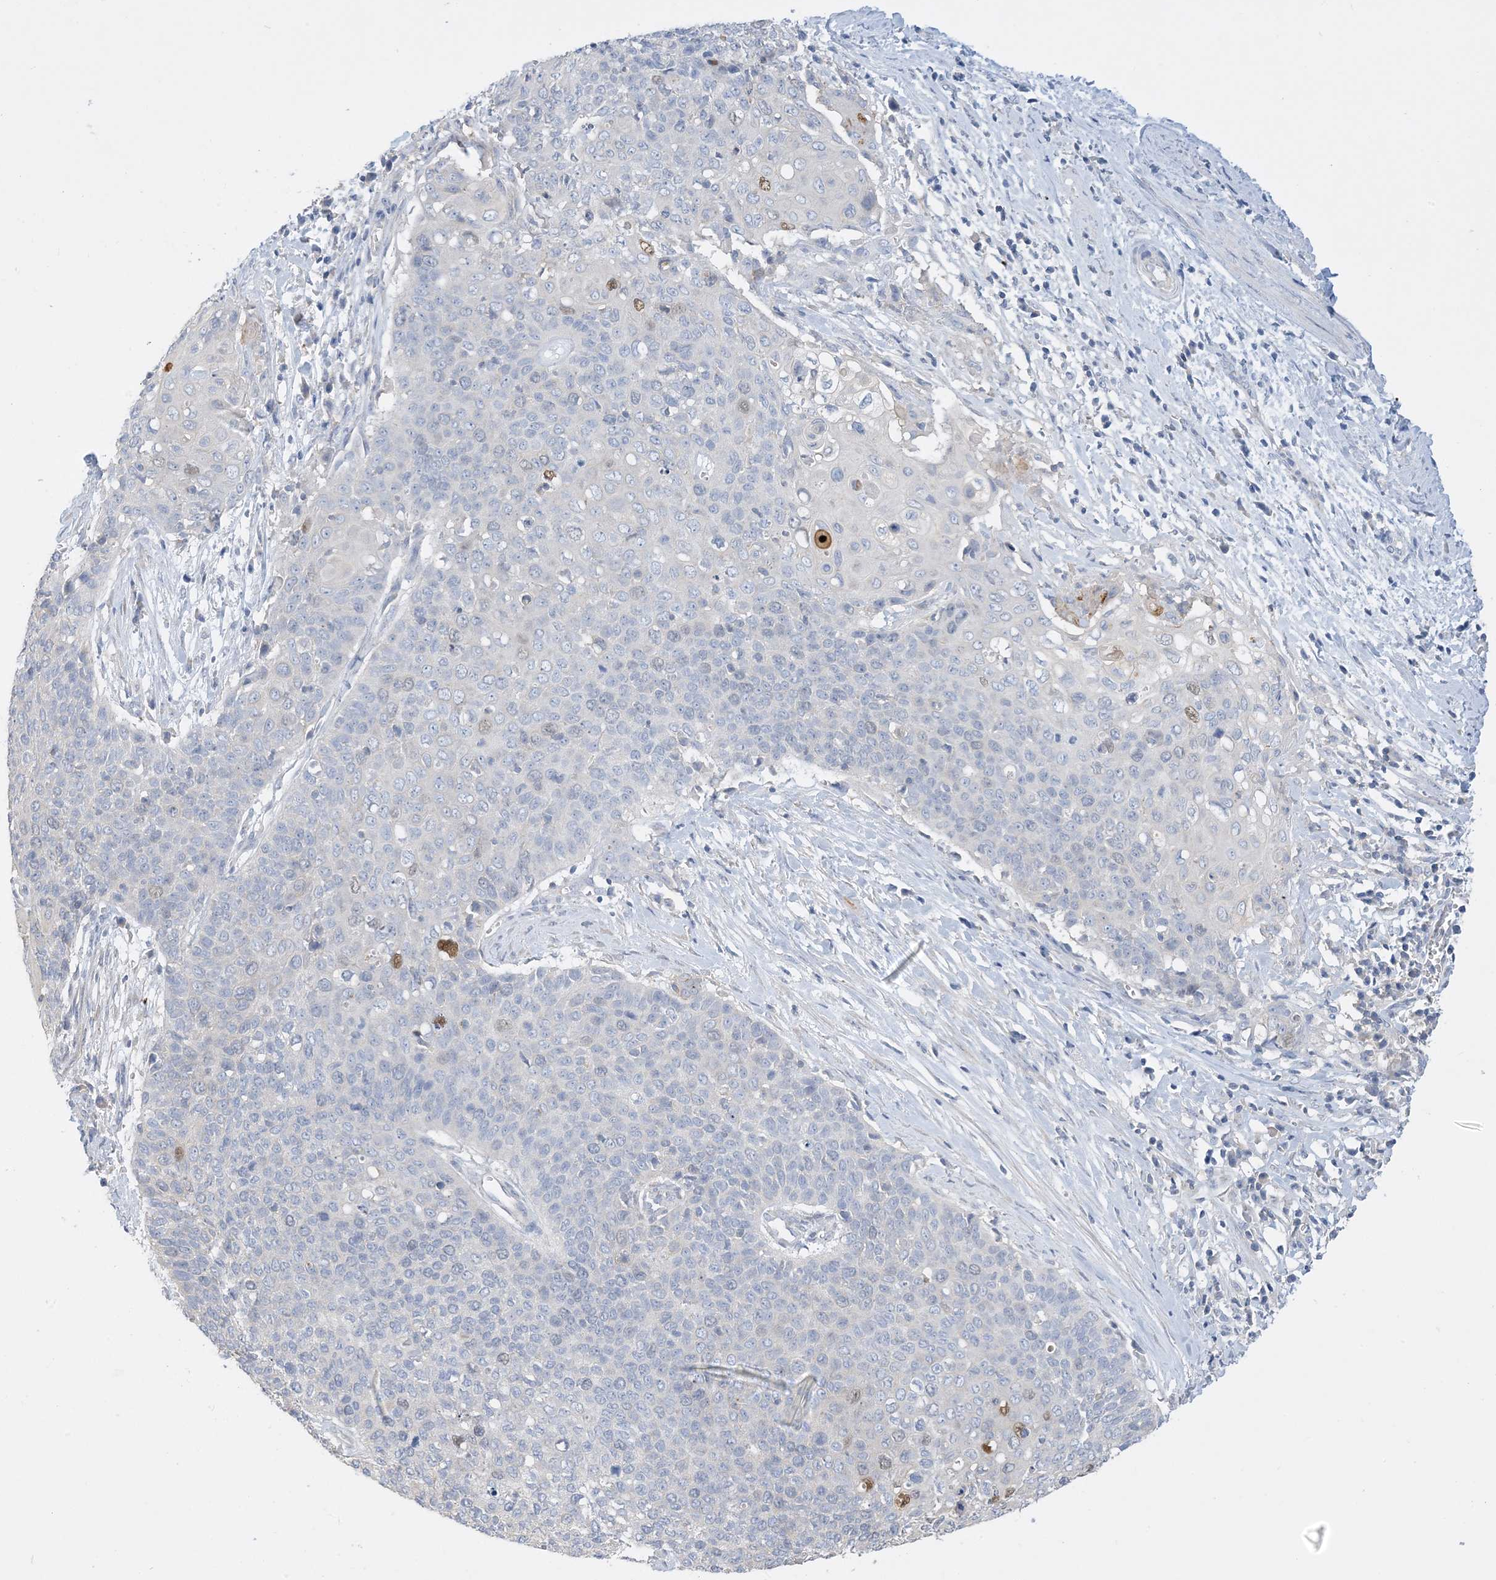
{"staining": {"intensity": "negative", "quantity": "none", "location": "none"}, "tissue": "cervical cancer", "cell_type": "Tumor cells", "image_type": "cancer", "snomed": [{"axis": "morphology", "description": "Squamous cell carcinoma, NOS"}, {"axis": "topography", "description": "Cervix"}], "caption": "Immunohistochemistry (IHC) of cervical cancer (squamous cell carcinoma) exhibits no staining in tumor cells. The staining is performed using DAB (3,3'-diaminobenzidine) brown chromogen with nuclei counter-stained in using hematoxylin.", "gene": "KPRP", "patient": {"sex": "female", "age": 39}}